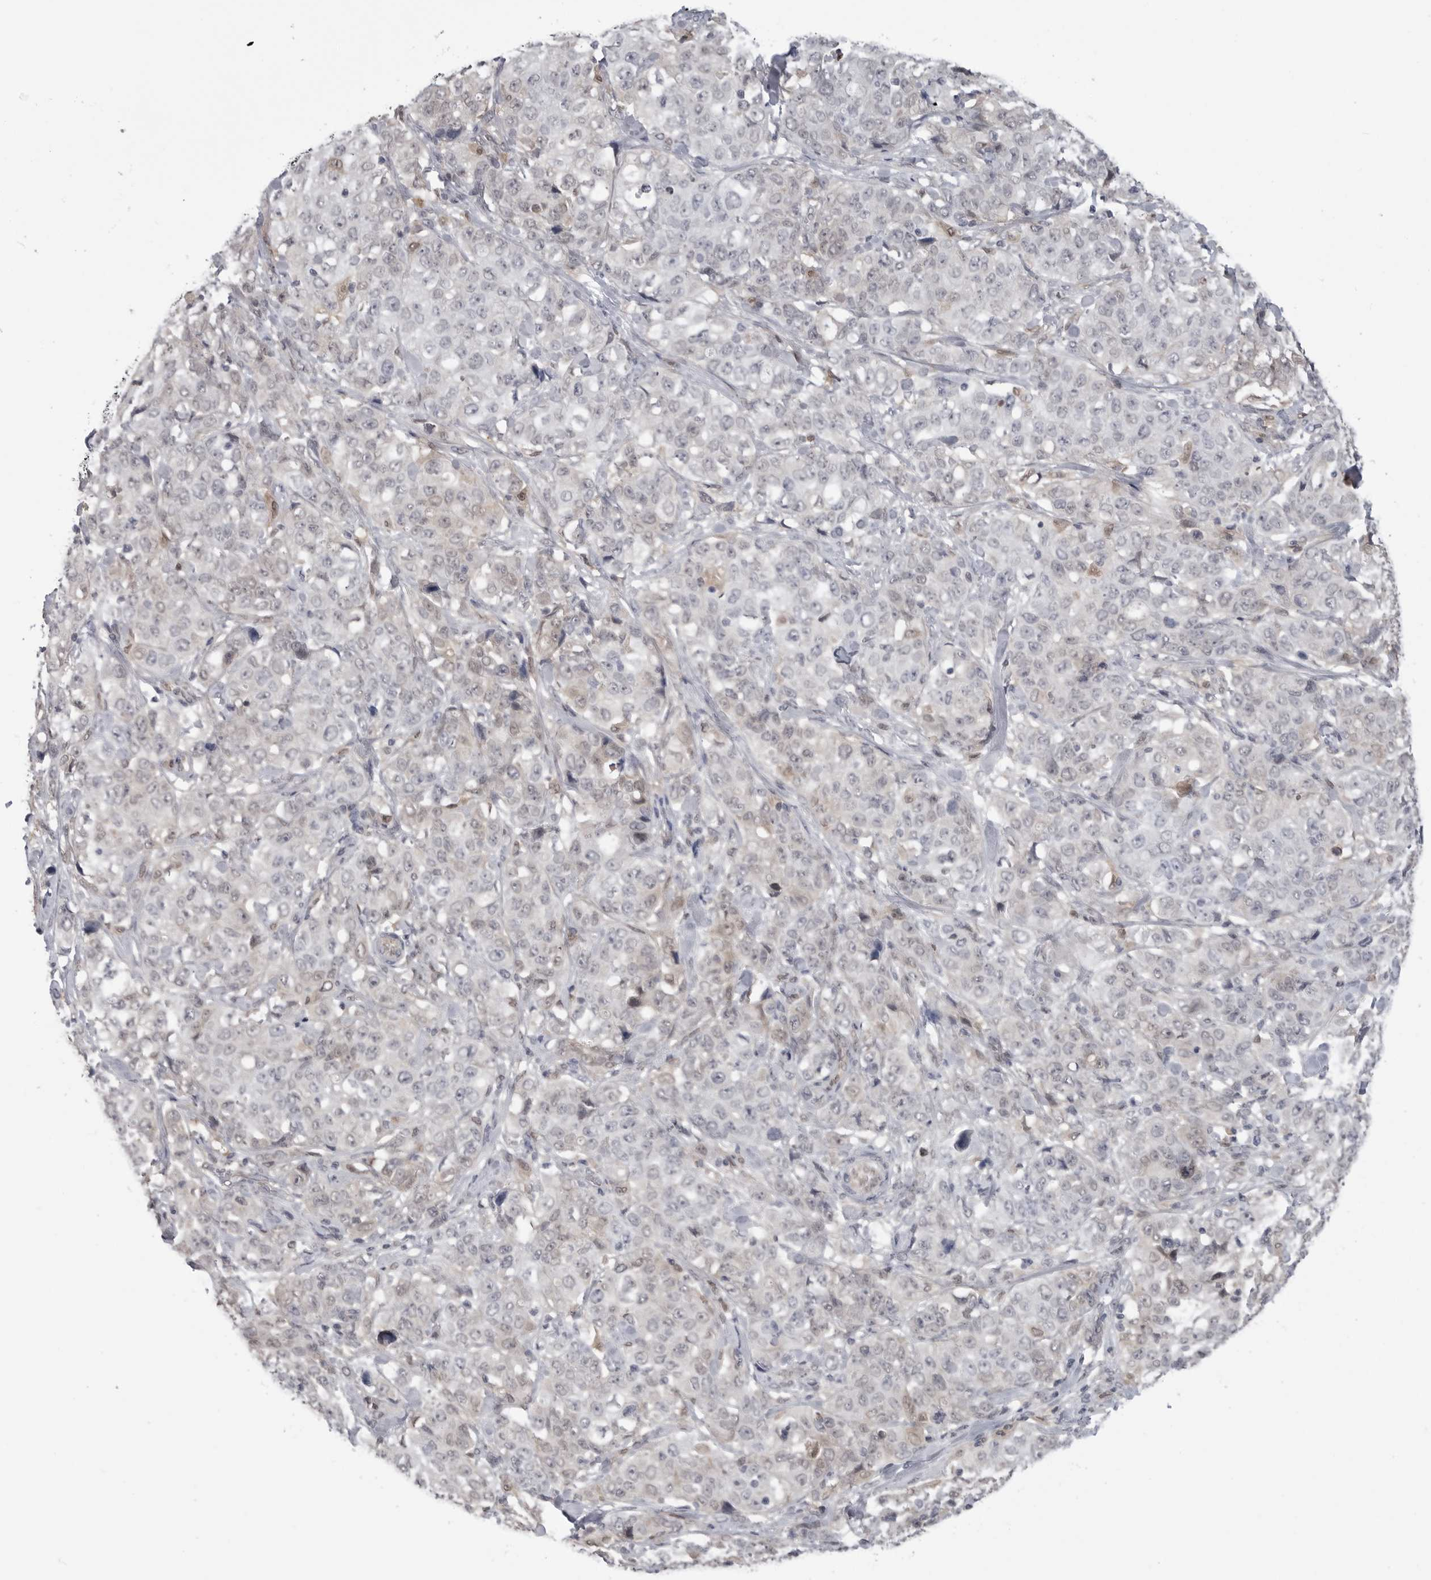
{"staining": {"intensity": "negative", "quantity": "none", "location": "none"}, "tissue": "stomach cancer", "cell_type": "Tumor cells", "image_type": "cancer", "snomed": [{"axis": "morphology", "description": "Adenocarcinoma, NOS"}, {"axis": "topography", "description": "Stomach"}], "caption": "An IHC histopathology image of stomach adenocarcinoma is shown. There is no staining in tumor cells of stomach adenocarcinoma.", "gene": "PNPO", "patient": {"sex": "male", "age": 48}}